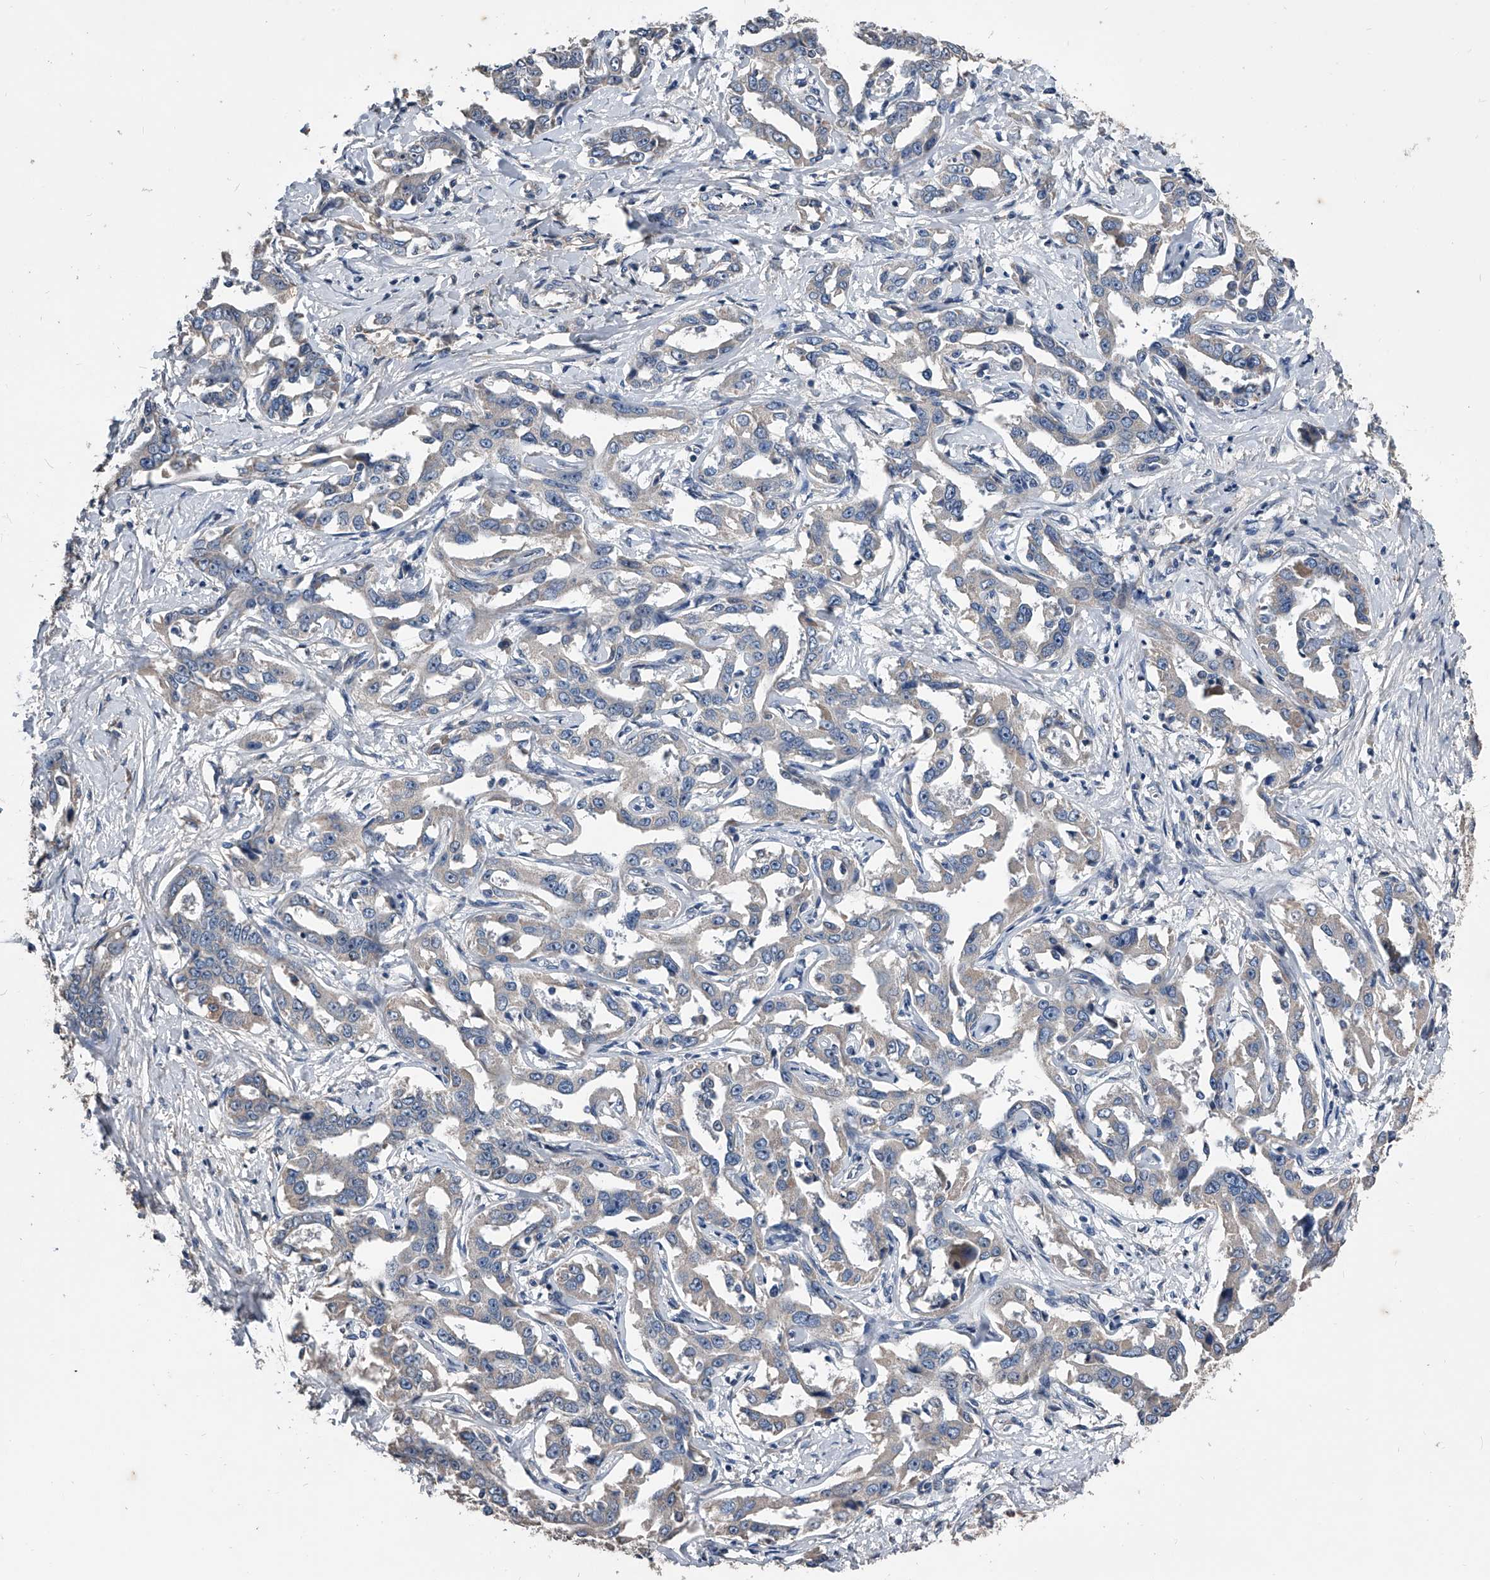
{"staining": {"intensity": "weak", "quantity": "<25%", "location": "cytoplasmic/membranous"}, "tissue": "liver cancer", "cell_type": "Tumor cells", "image_type": "cancer", "snomed": [{"axis": "morphology", "description": "Cholangiocarcinoma"}, {"axis": "topography", "description": "Liver"}], "caption": "High power microscopy image of an immunohistochemistry (IHC) histopathology image of liver cancer, revealing no significant expression in tumor cells.", "gene": "PHACTR1", "patient": {"sex": "male", "age": 59}}